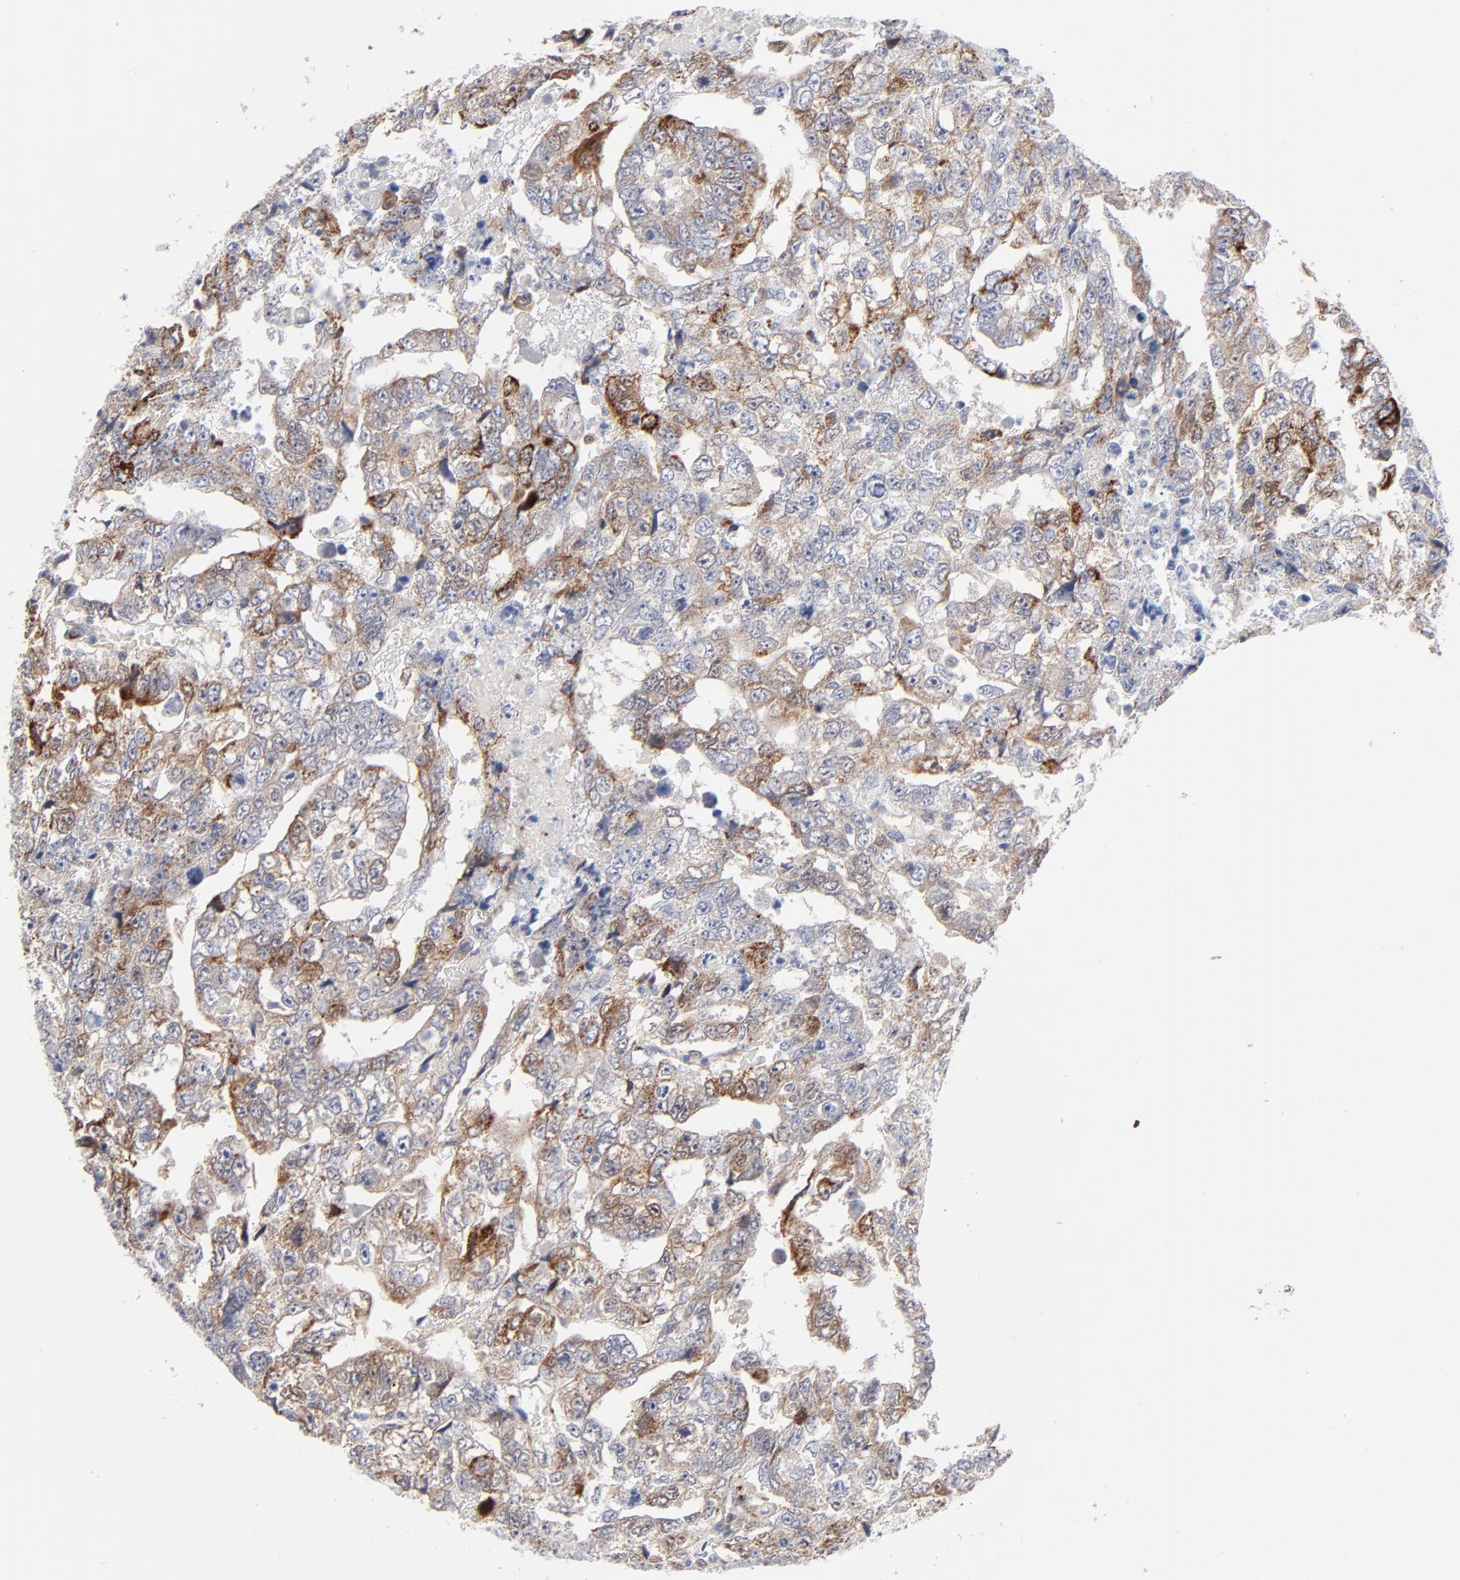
{"staining": {"intensity": "moderate", "quantity": ">75%", "location": "cytoplasmic/membranous"}, "tissue": "testis cancer", "cell_type": "Tumor cells", "image_type": "cancer", "snomed": [{"axis": "morphology", "description": "Carcinoma, Embryonal, NOS"}, {"axis": "topography", "description": "Testis"}], "caption": "Testis cancer (embryonal carcinoma) stained with immunohistochemistry (IHC) displays moderate cytoplasmic/membranous staining in about >75% of tumor cells. The staining is performed using DAB brown chromogen to label protein expression. The nuclei are counter-stained blue using hematoxylin.", "gene": "CHCHD10", "patient": {"sex": "male", "age": 36}}